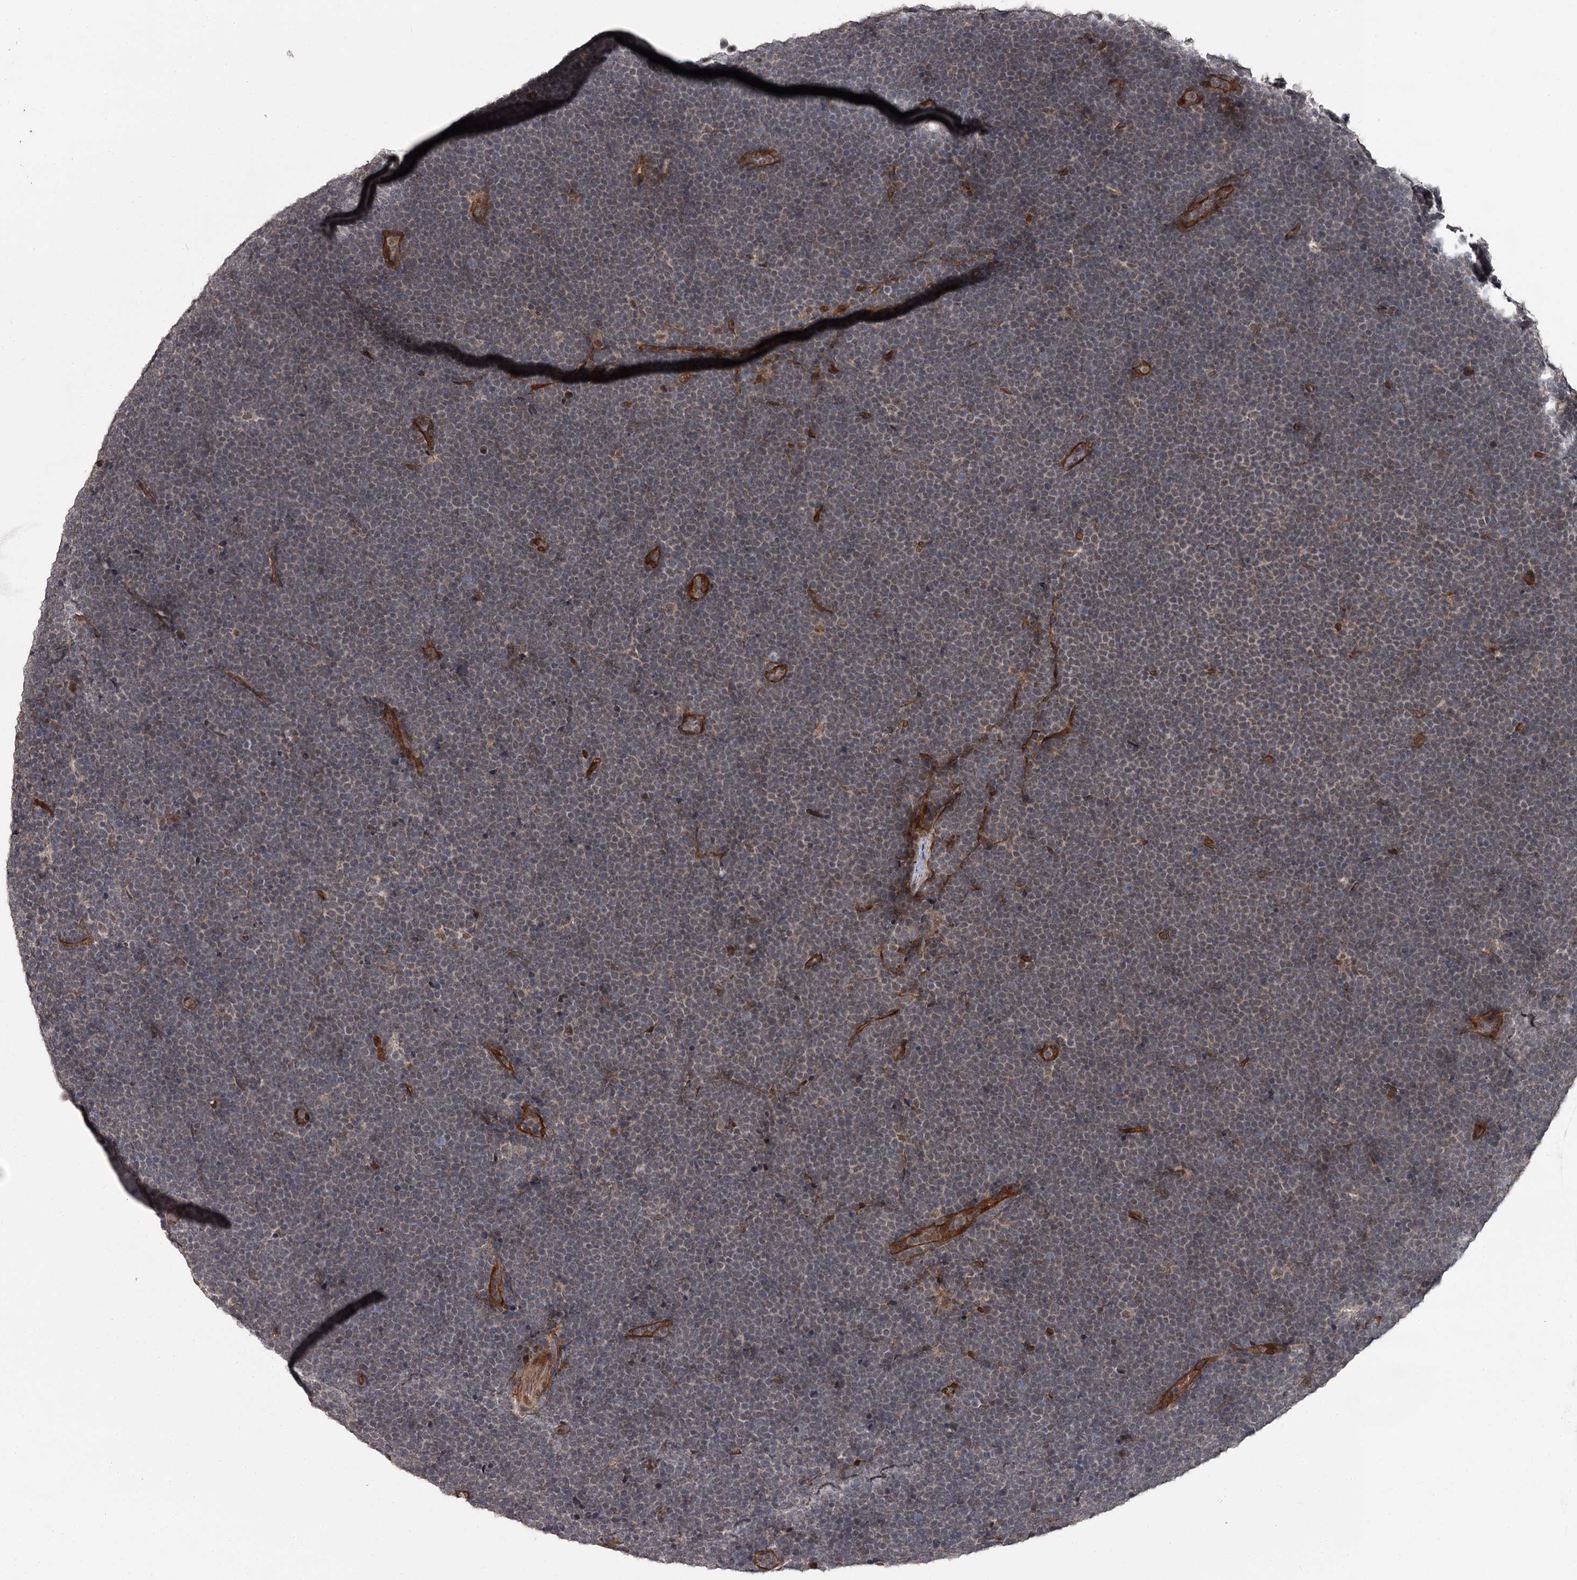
{"staining": {"intensity": "negative", "quantity": "none", "location": "none"}, "tissue": "lymphoma", "cell_type": "Tumor cells", "image_type": "cancer", "snomed": [{"axis": "morphology", "description": "Malignant lymphoma, non-Hodgkin's type, High grade"}, {"axis": "topography", "description": "Lymph node"}], "caption": "An image of human malignant lymphoma, non-Hodgkin's type (high-grade) is negative for staining in tumor cells.", "gene": "CDC42EP2", "patient": {"sex": "male", "age": 13}}